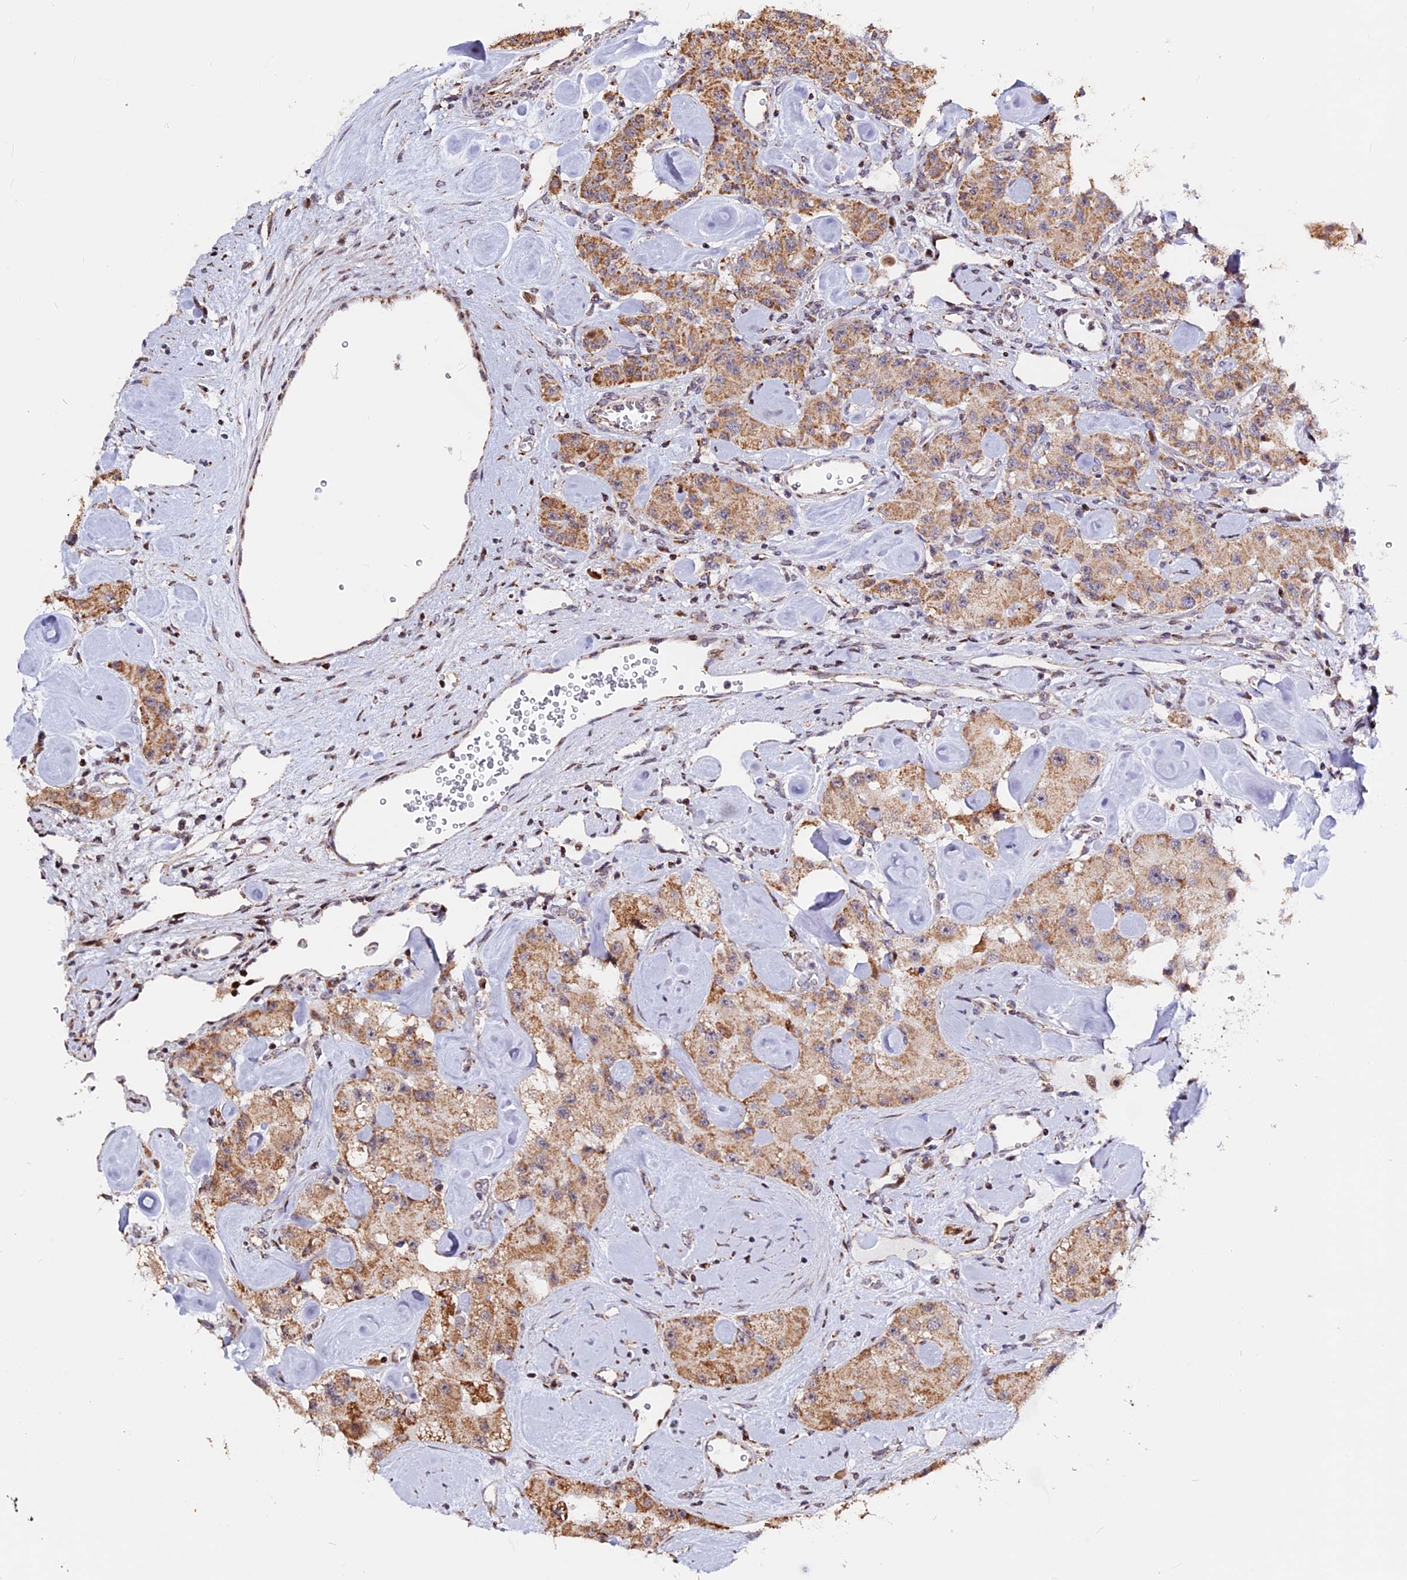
{"staining": {"intensity": "moderate", "quantity": ">75%", "location": "cytoplasmic/membranous"}, "tissue": "carcinoid", "cell_type": "Tumor cells", "image_type": "cancer", "snomed": [{"axis": "morphology", "description": "Carcinoid, malignant, NOS"}, {"axis": "topography", "description": "Pancreas"}], "caption": "An immunohistochemistry micrograph of neoplastic tissue is shown. Protein staining in brown labels moderate cytoplasmic/membranous positivity in carcinoid within tumor cells.", "gene": "FAM174C", "patient": {"sex": "male", "age": 41}}